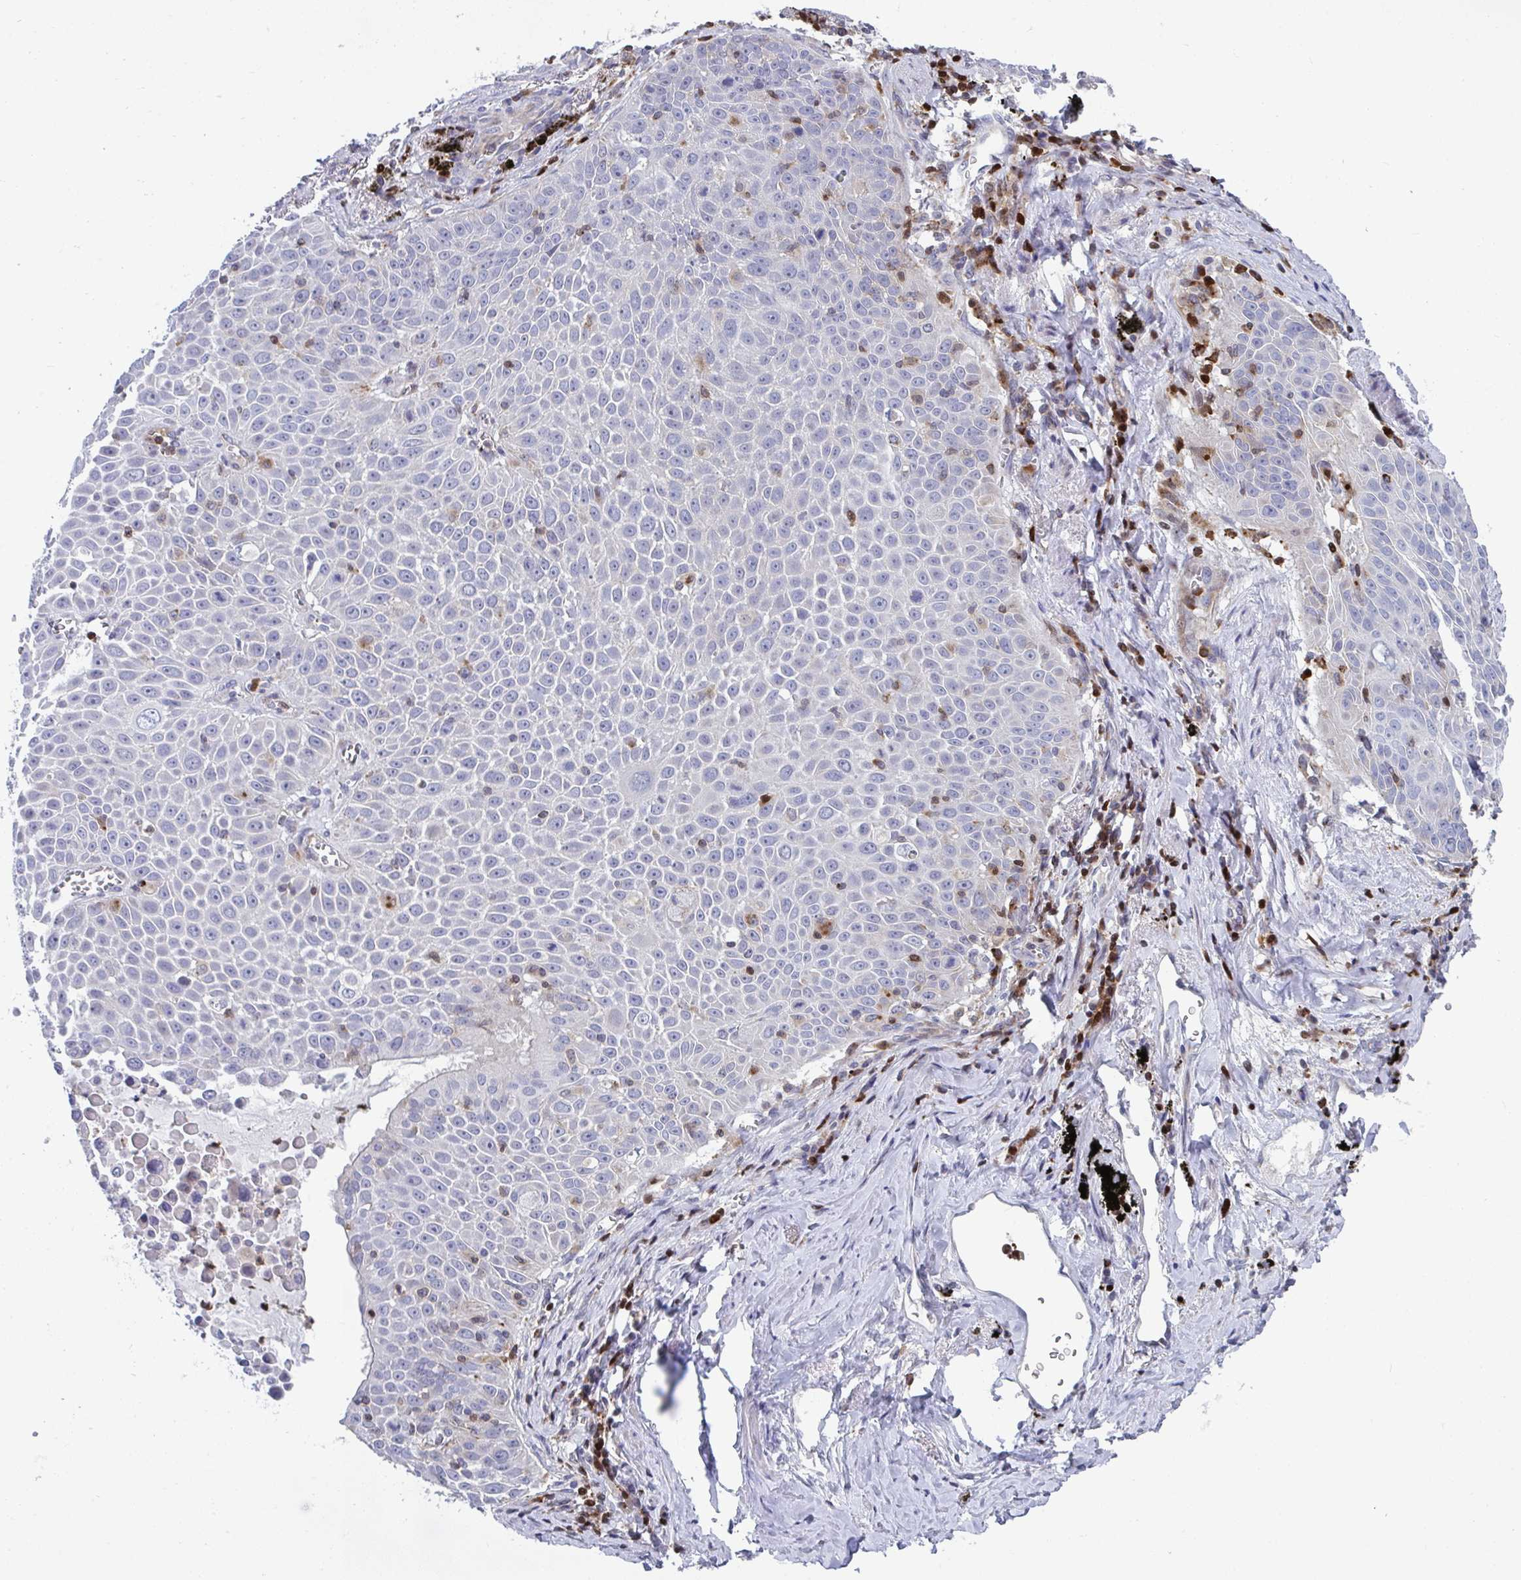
{"staining": {"intensity": "negative", "quantity": "none", "location": "none"}, "tissue": "lung cancer", "cell_type": "Tumor cells", "image_type": "cancer", "snomed": [{"axis": "morphology", "description": "Squamous cell carcinoma, NOS"}, {"axis": "morphology", "description": "Squamous cell carcinoma, metastatic, NOS"}, {"axis": "topography", "description": "Lymph node"}, {"axis": "topography", "description": "Lung"}], "caption": "Tumor cells are negative for brown protein staining in lung metastatic squamous cell carcinoma.", "gene": "AOC2", "patient": {"sex": "female", "age": 62}}